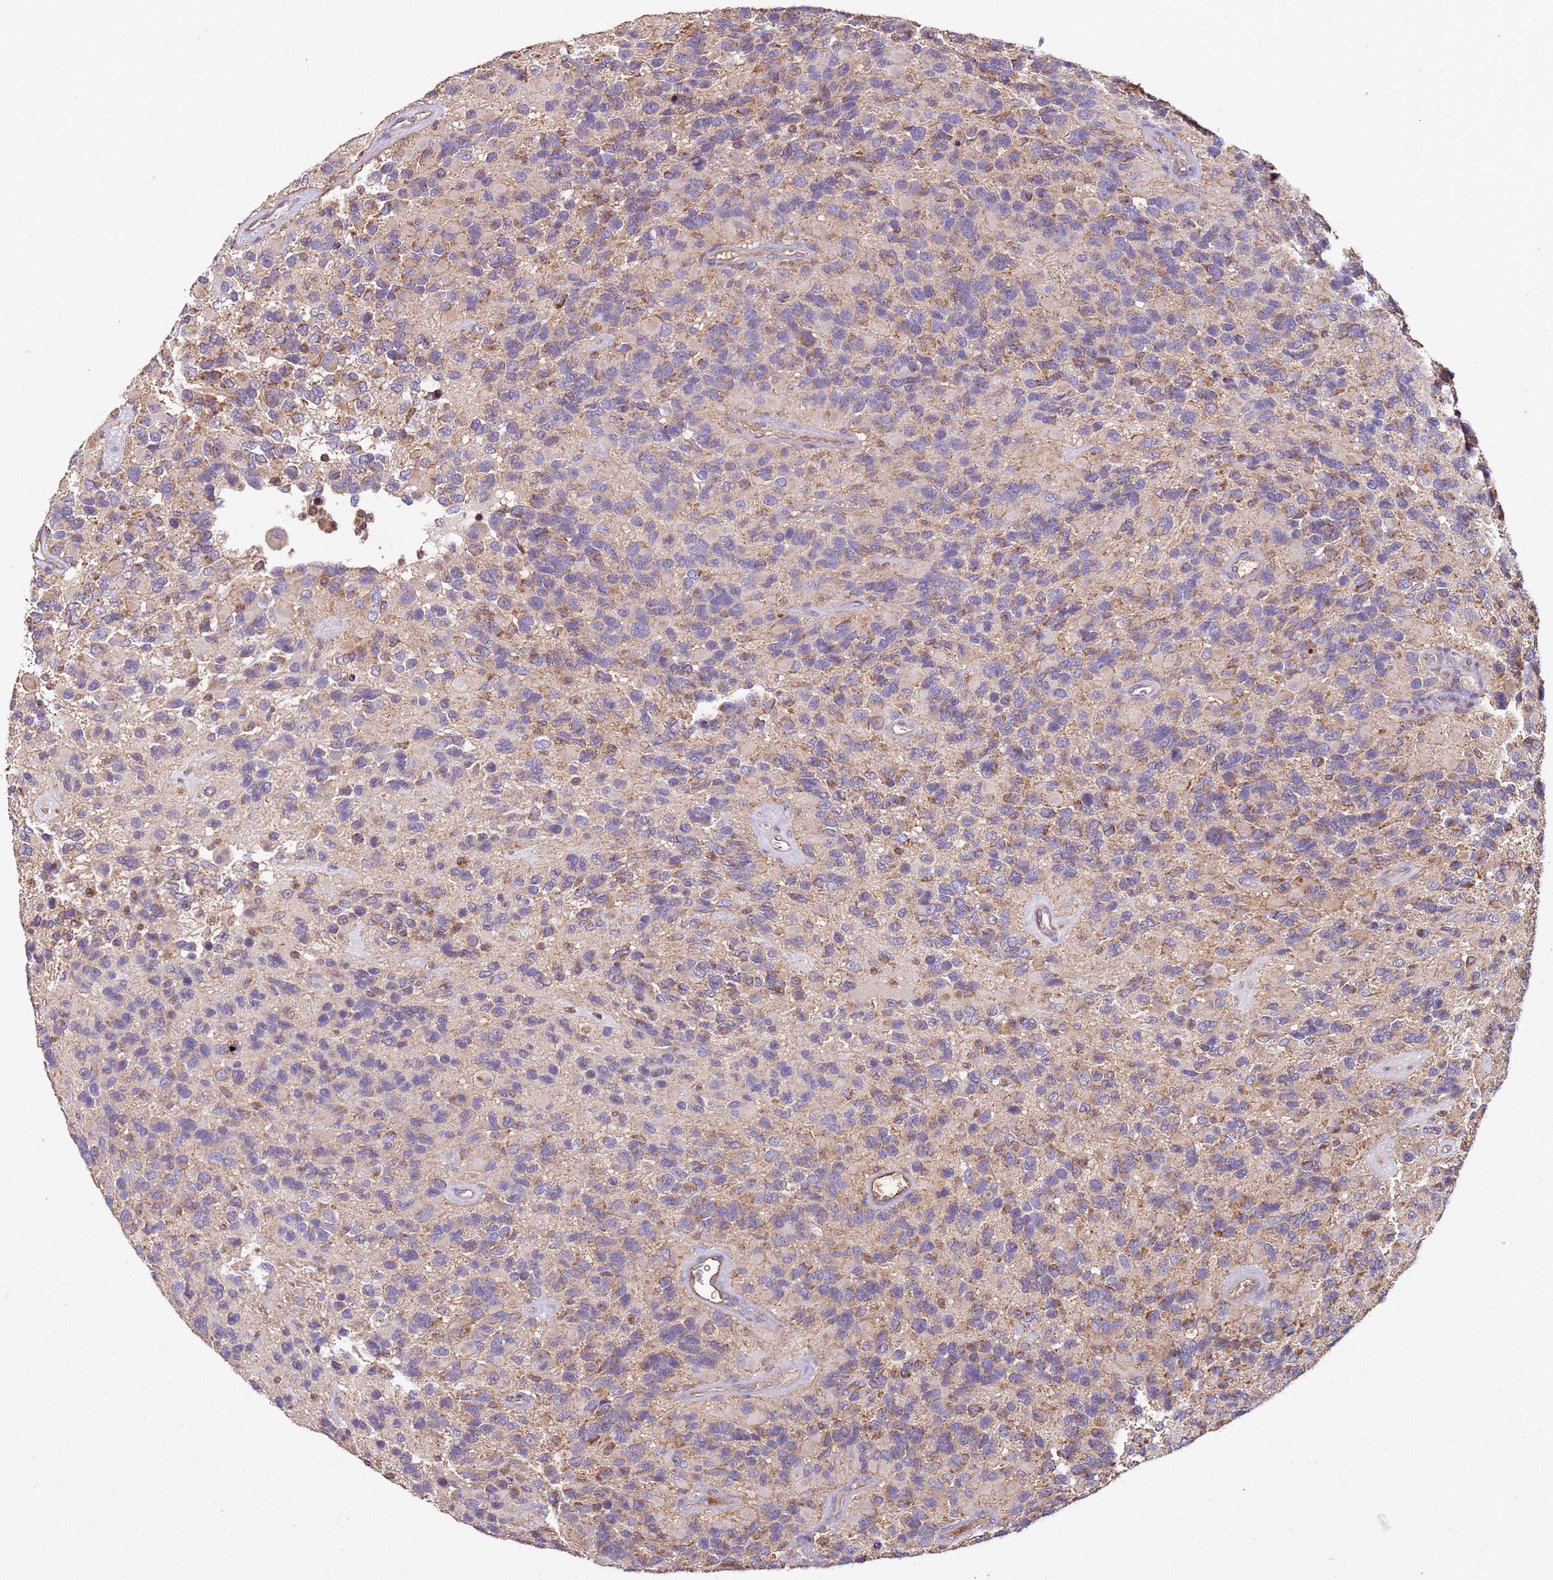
{"staining": {"intensity": "weak", "quantity": "<25%", "location": "cytoplasmic/membranous"}, "tissue": "glioma", "cell_type": "Tumor cells", "image_type": "cancer", "snomed": [{"axis": "morphology", "description": "Glioma, malignant, High grade"}, {"axis": "topography", "description": "Brain"}], "caption": "Micrograph shows no significant protein expression in tumor cells of malignant glioma (high-grade). (Stains: DAB (3,3'-diaminobenzidine) immunohistochemistry with hematoxylin counter stain, Microscopy: brightfield microscopy at high magnification).", "gene": "RMND5A", "patient": {"sex": "male", "age": 77}}